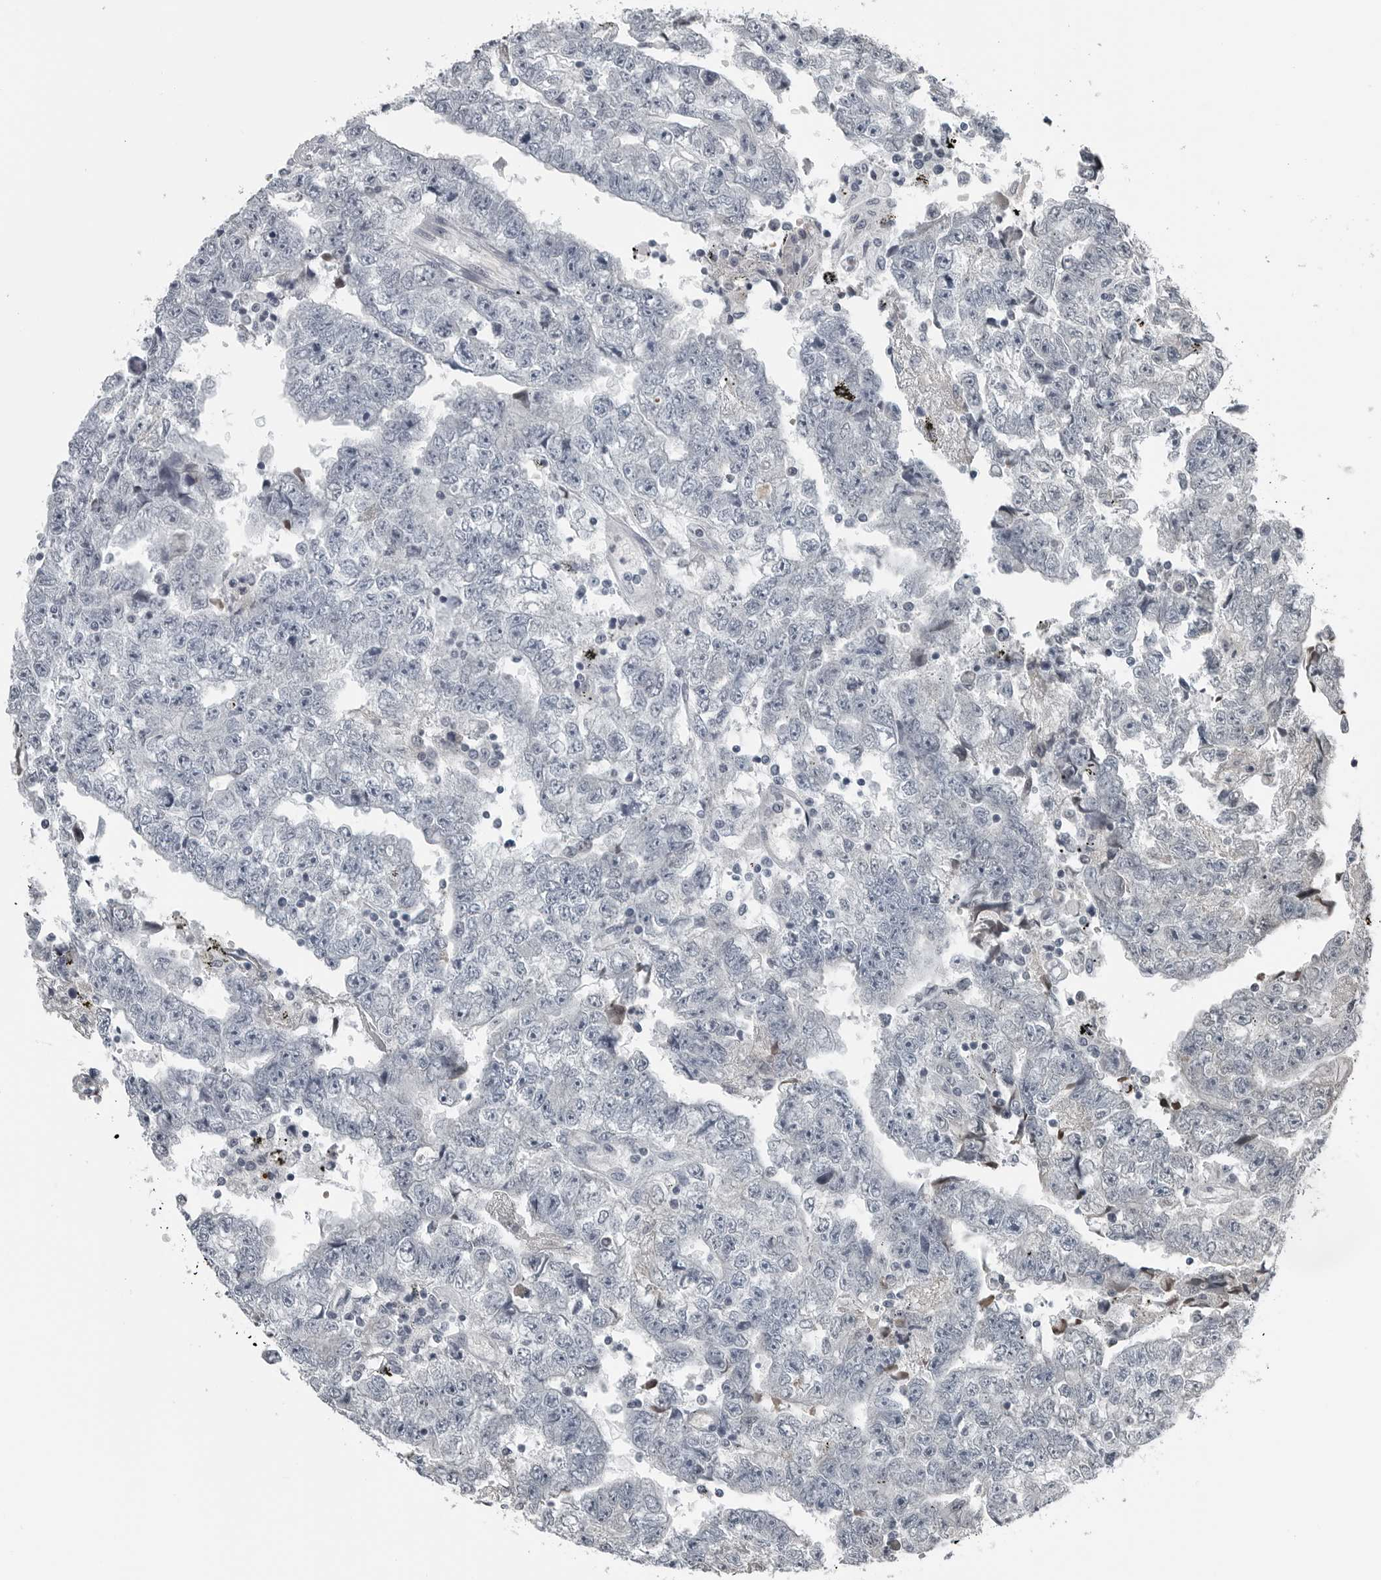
{"staining": {"intensity": "negative", "quantity": "none", "location": "none"}, "tissue": "testis cancer", "cell_type": "Tumor cells", "image_type": "cancer", "snomed": [{"axis": "morphology", "description": "Carcinoma, Embryonal, NOS"}, {"axis": "topography", "description": "Testis"}], "caption": "High power microscopy photomicrograph of an immunohistochemistry (IHC) histopathology image of testis embryonal carcinoma, revealing no significant expression in tumor cells.", "gene": "SPINK1", "patient": {"sex": "male", "age": 25}}